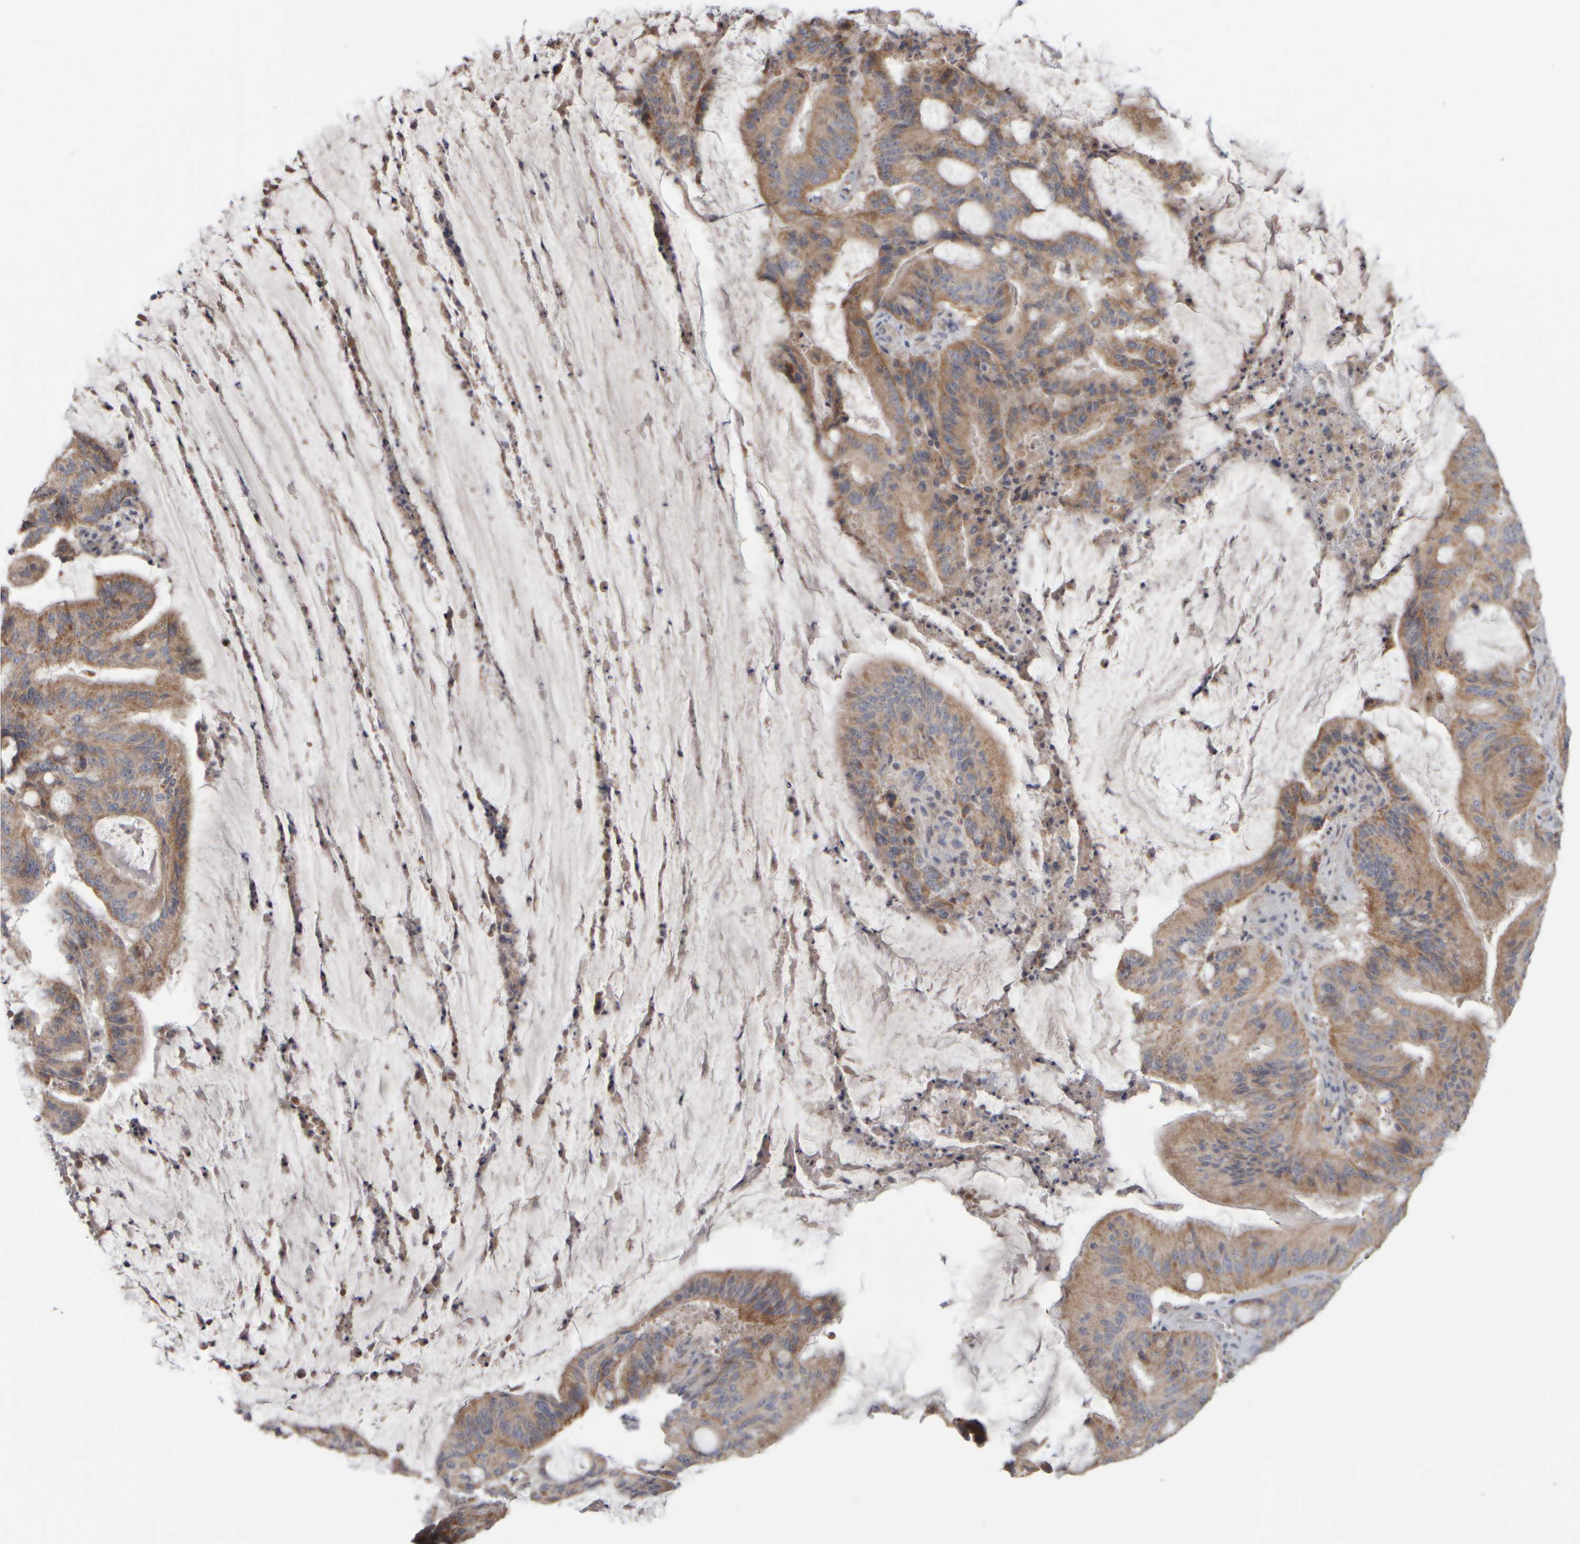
{"staining": {"intensity": "moderate", "quantity": ">75%", "location": "cytoplasmic/membranous"}, "tissue": "liver cancer", "cell_type": "Tumor cells", "image_type": "cancer", "snomed": [{"axis": "morphology", "description": "Normal tissue, NOS"}, {"axis": "morphology", "description": "Cholangiocarcinoma"}, {"axis": "topography", "description": "Liver"}, {"axis": "topography", "description": "Peripheral nerve tissue"}], "caption": "Immunohistochemical staining of human liver cancer (cholangiocarcinoma) exhibits medium levels of moderate cytoplasmic/membranous staining in approximately >75% of tumor cells.", "gene": "SCO1", "patient": {"sex": "female", "age": 73}}